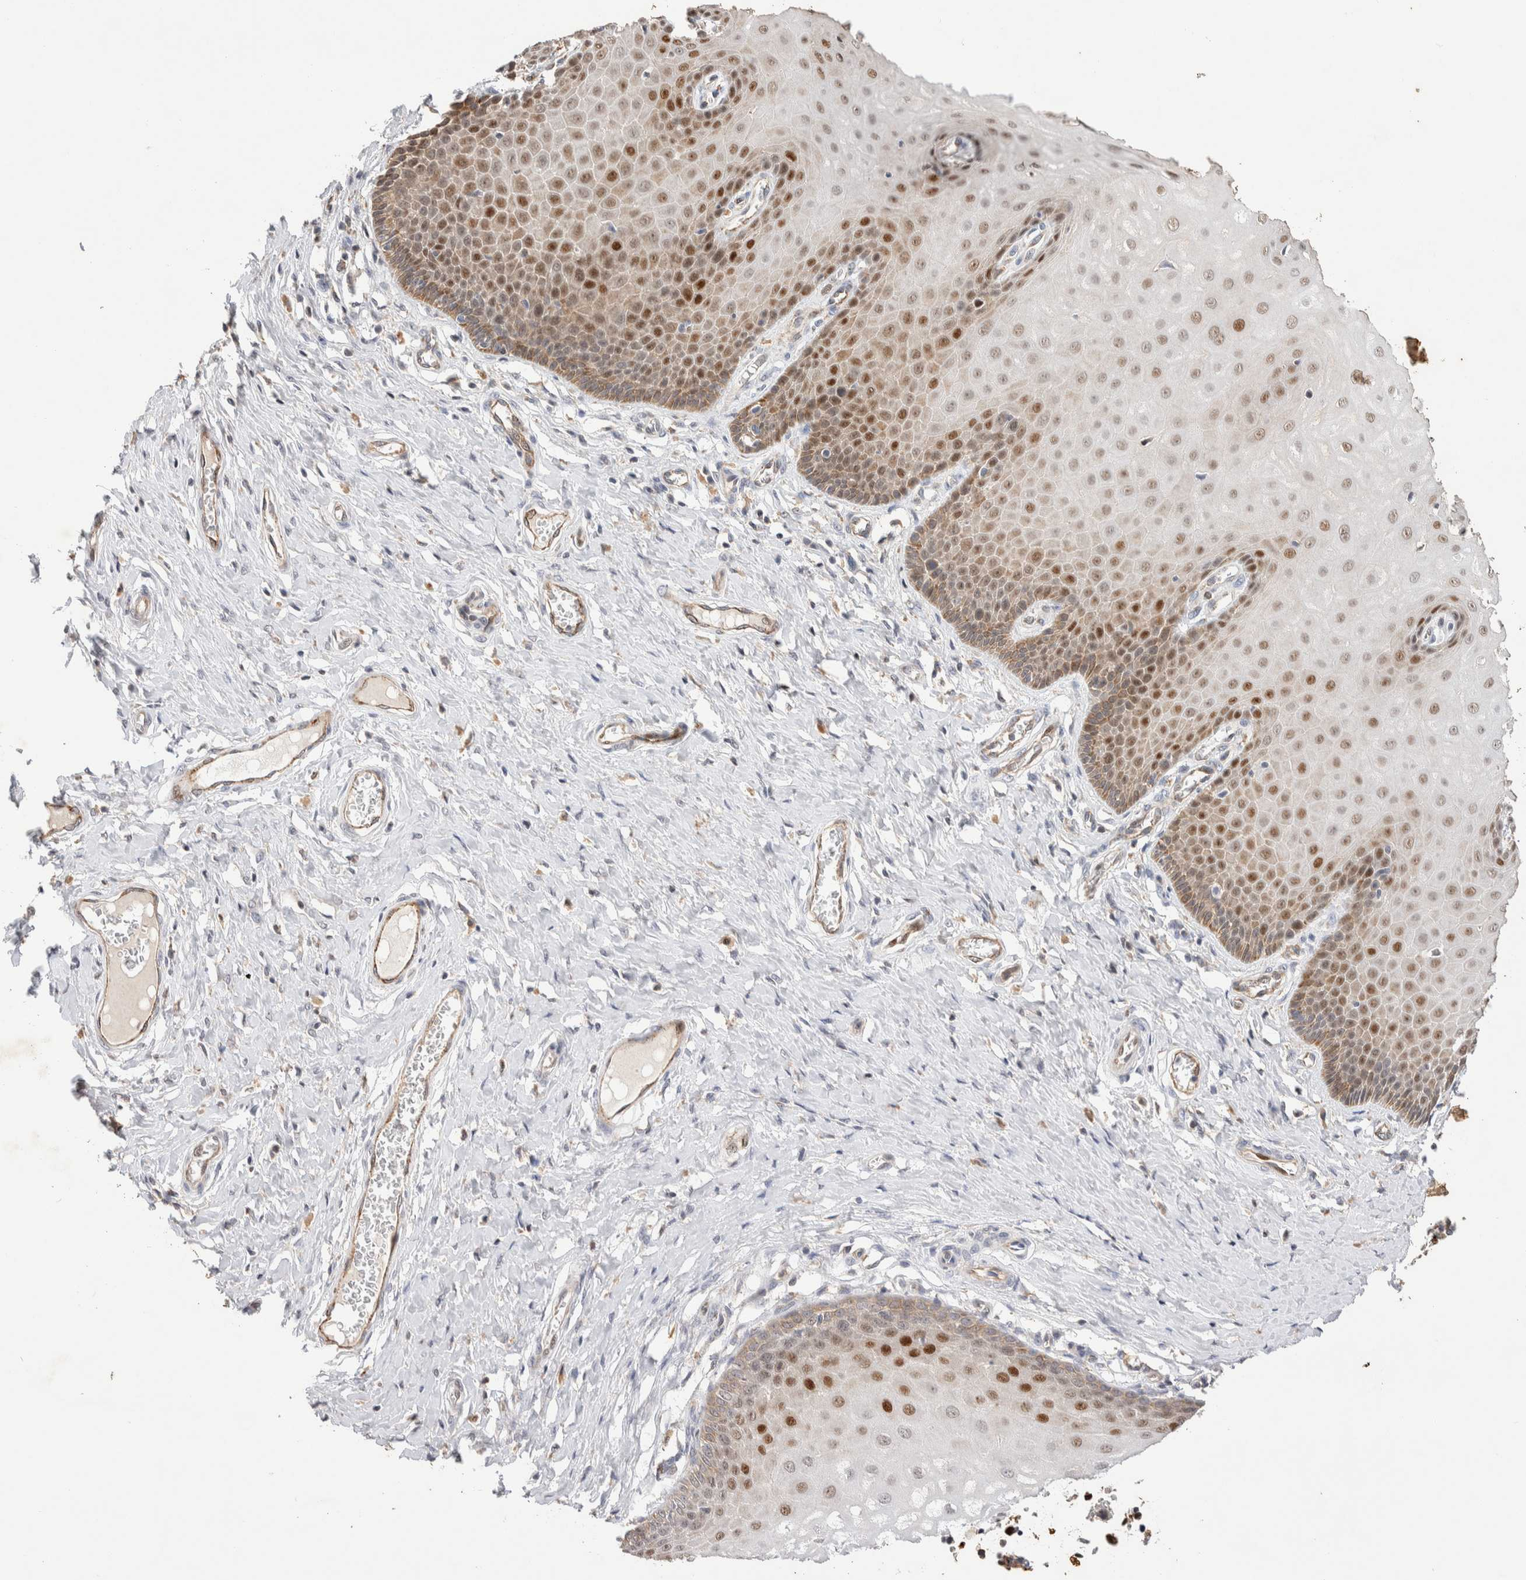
{"staining": {"intensity": "strong", "quantity": "25%-75%", "location": "nuclear"}, "tissue": "cervix", "cell_type": "Squamous epithelial cells", "image_type": "normal", "snomed": [{"axis": "morphology", "description": "Normal tissue, NOS"}, {"axis": "topography", "description": "Cervix"}], "caption": "This is a micrograph of immunohistochemistry staining of unremarkable cervix, which shows strong expression in the nuclear of squamous epithelial cells.", "gene": "NSMAF", "patient": {"sex": "female", "age": 55}}